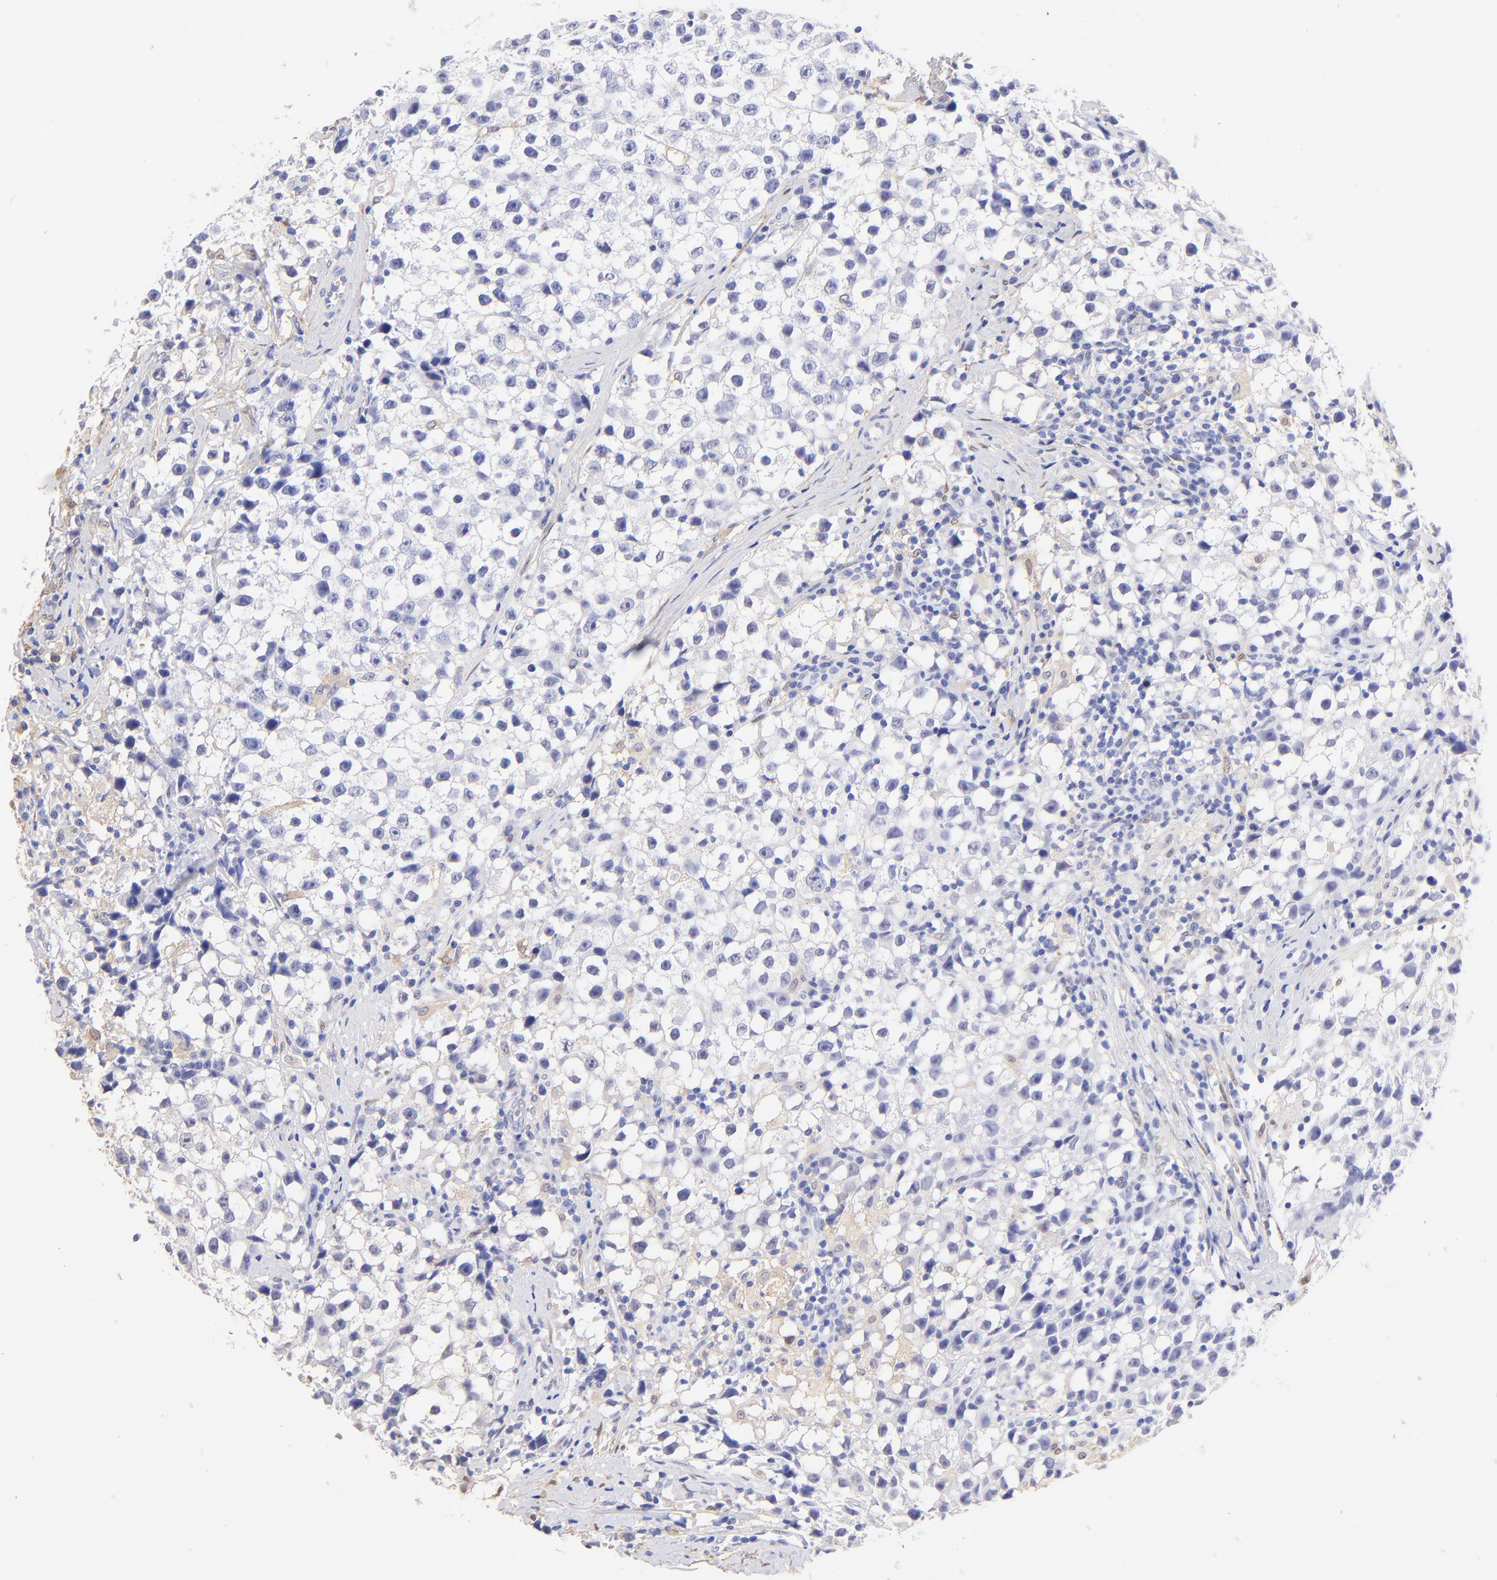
{"staining": {"intensity": "negative", "quantity": "none", "location": "none"}, "tissue": "testis cancer", "cell_type": "Tumor cells", "image_type": "cancer", "snomed": [{"axis": "morphology", "description": "Seminoma, NOS"}, {"axis": "topography", "description": "Testis"}], "caption": "A high-resolution histopathology image shows immunohistochemistry staining of testis cancer, which exhibits no significant expression in tumor cells. (DAB IHC, high magnification).", "gene": "ALDH1A1", "patient": {"sex": "male", "age": 35}}